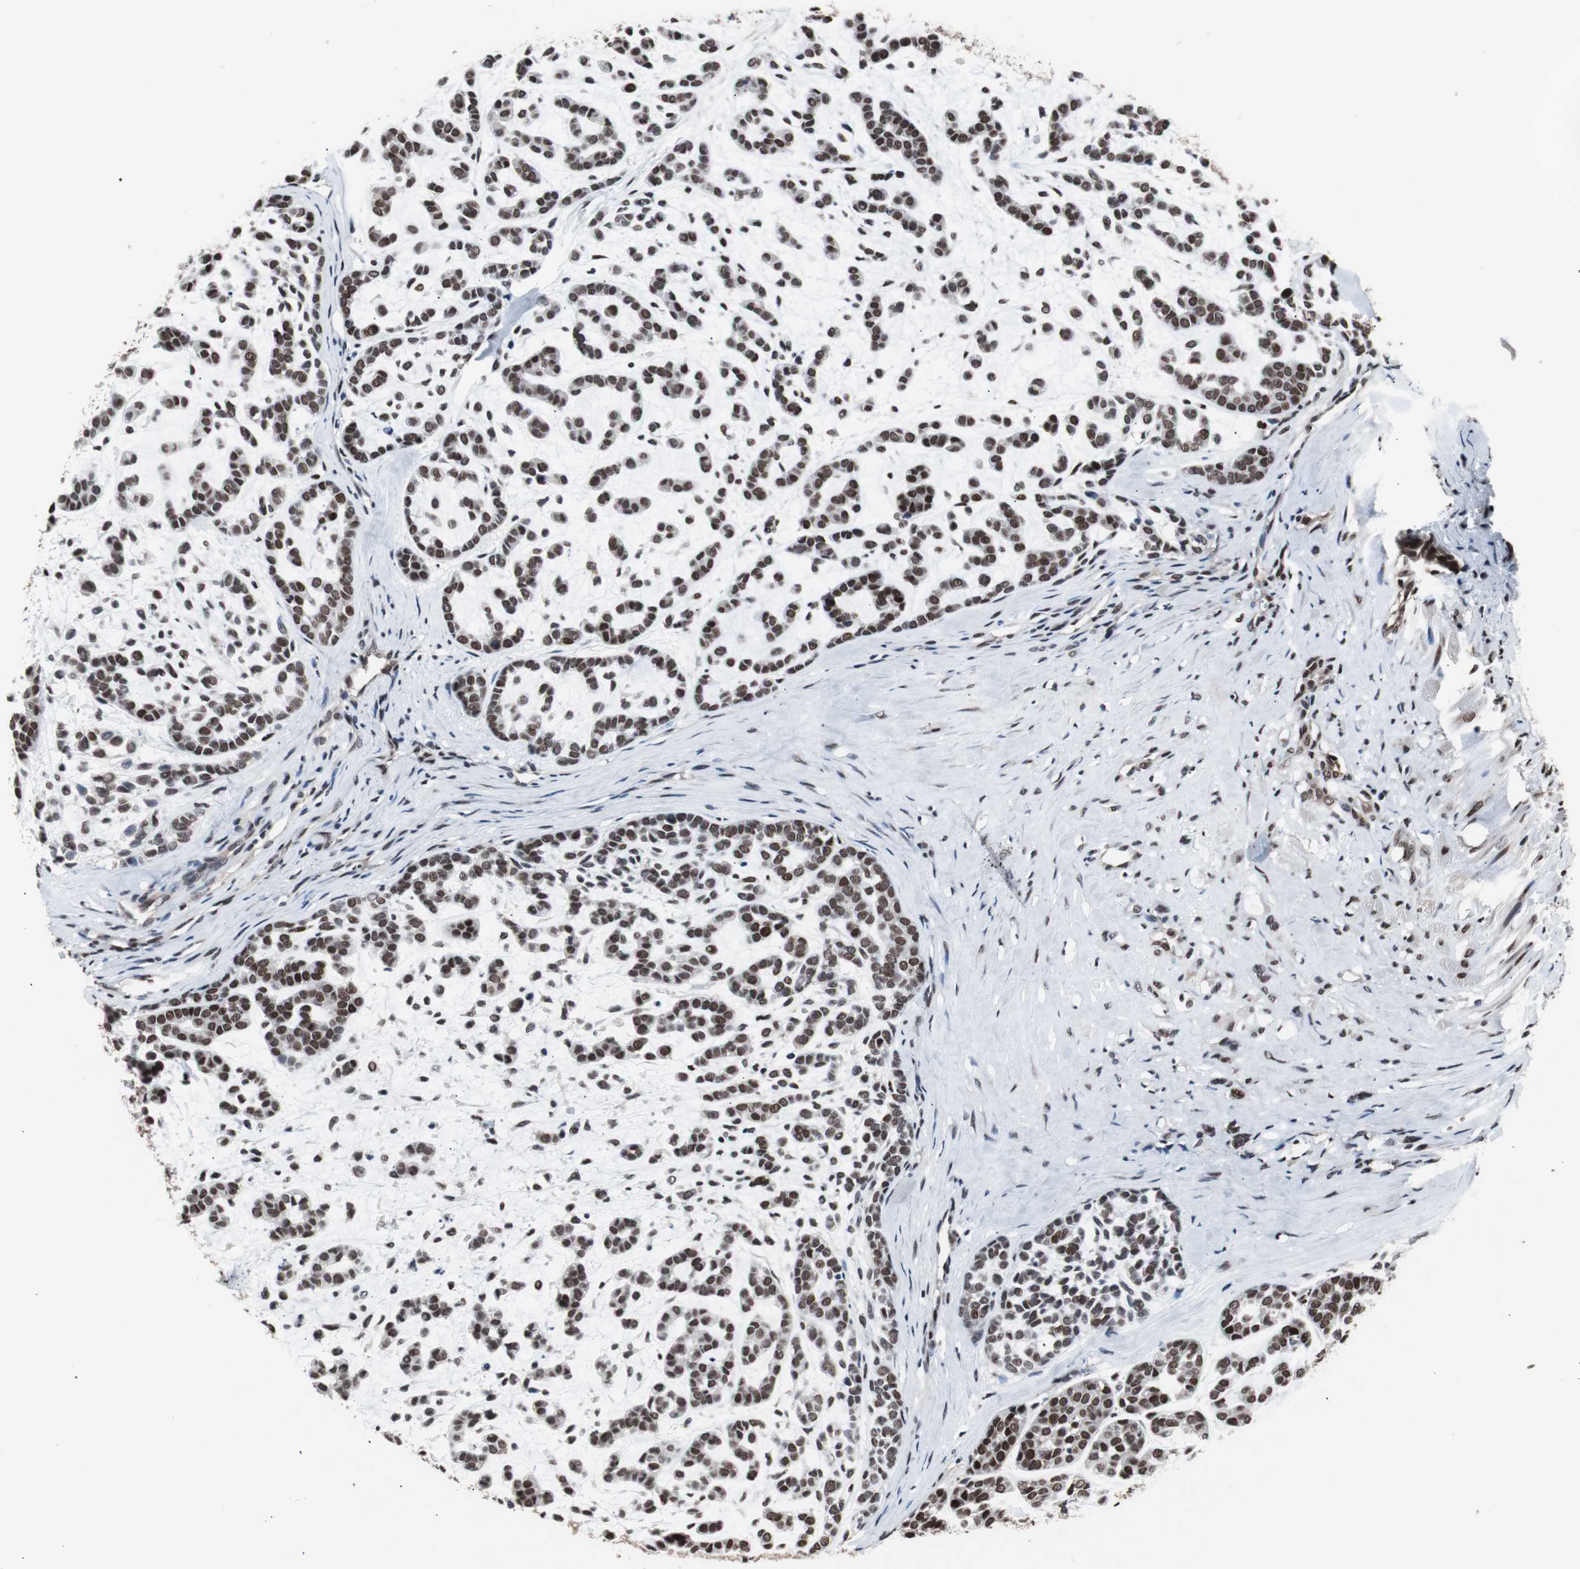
{"staining": {"intensity": "strong", "quantity": ">75%", "location": "nuclear"}, "tissue": "head and neck cancer", "cell_type": "Tumor cells", "image_type": "cancer", "snomed": [{"axis": "morphology", "description": "Adenocarcinoma, NOS"}, {"axis": "morphology", "description": "Adenoma, NOS"}, {"axis": "topography", "description": "Head-Neck"}], "caption": "Immunohistochemical staining of head and neck adenoma displays high levels of strong nuclear protein staining in about >75% of tumor cells.", "gene": "POGZ", "patient": {"sex": "female", "age": 55}}